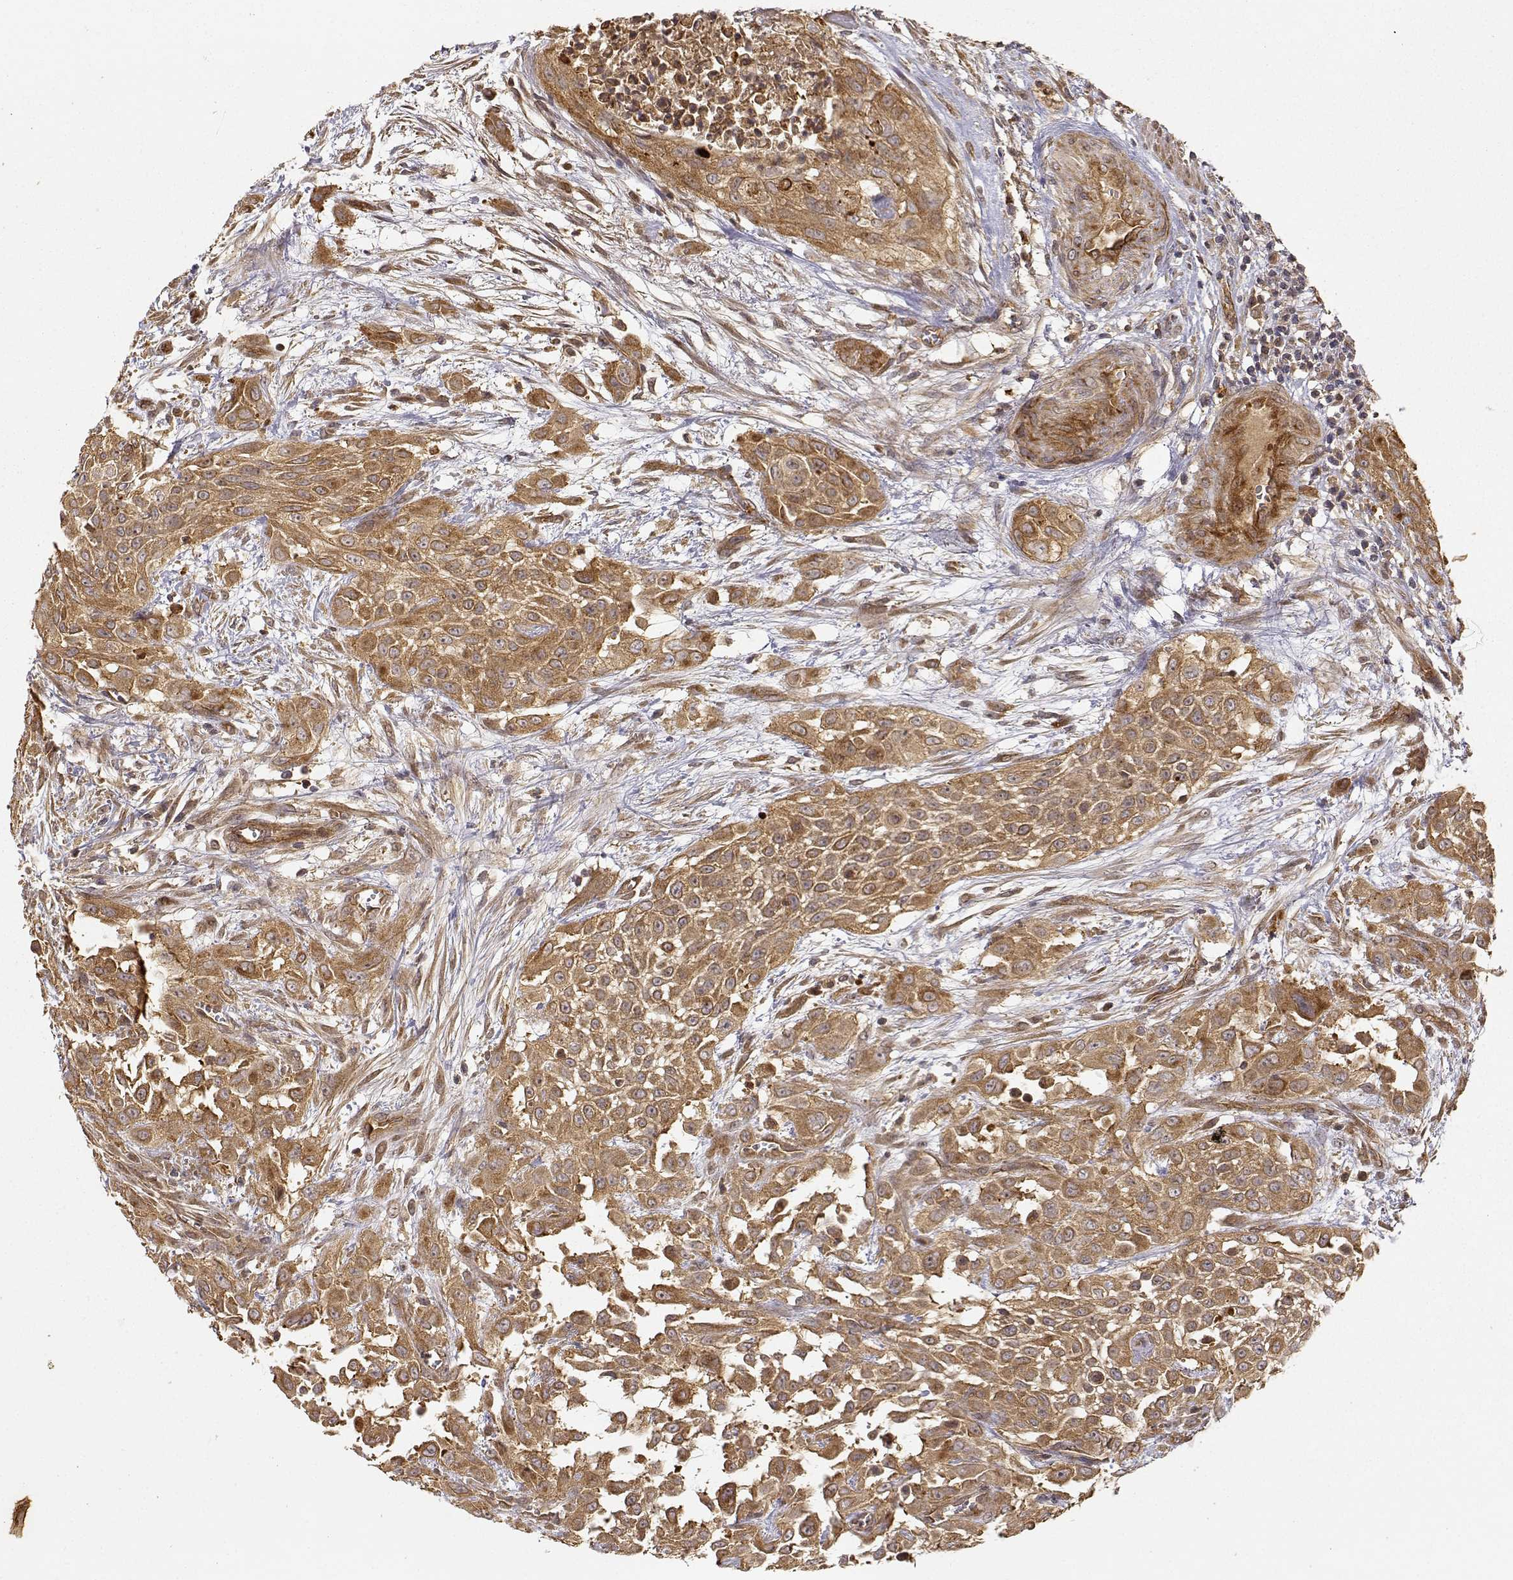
{"staining": {"intensity": "moderate", "quantity": ">75%", "location": "cytoplasmic/membranous"}, "tissue": "urothelial cancer", "cell_type": "Tumor cells", "image_type": "cancer", "snomed": [{"axis": "morphology", "description": "Urothelial carcinoma, High grade"}, {"axis": "topography", "description": "Urinary bladder"}], "caption": "The image displays immunohistochemical staining of urothelial cancer. There is moderate cytoplasmic/membranous positivity is present in about >75% of tumor cells.", "gene": "CDK5RAP2", "patient": {"sex": "male", "age": 57}}